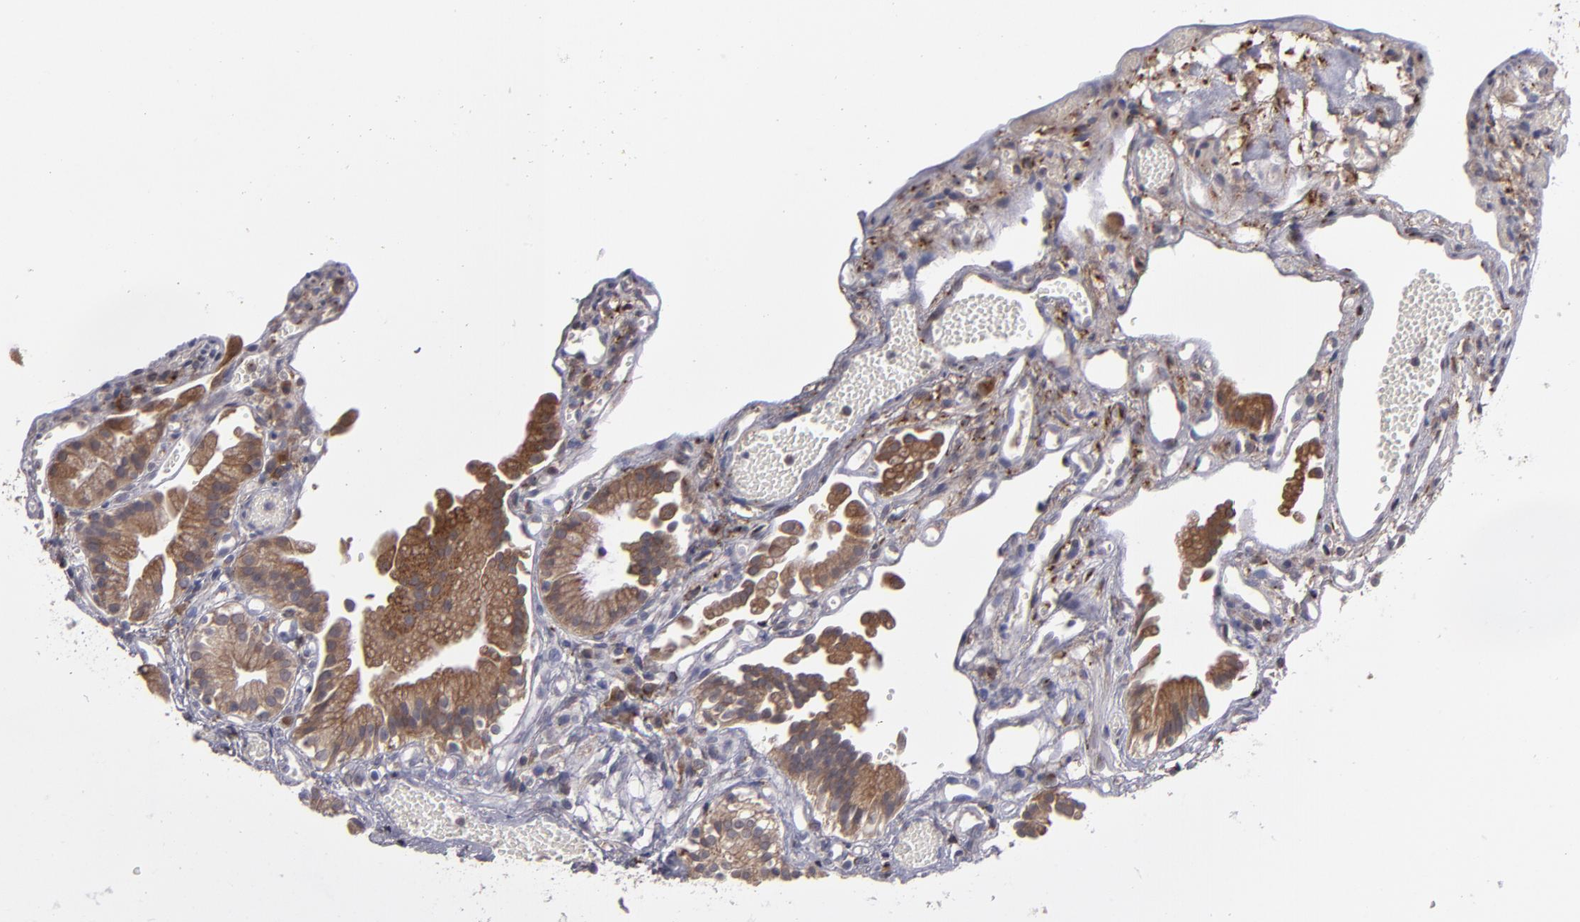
{"staining": {"intensity": "moderate", "quantity": ">75%", "location": "cytoplasmic/membranous"}, "tissue": "gallbladder", "cell_type": "Glandular cells", "image_type": "normal", "snomed": [{"axis": "morphology", "description": "Normal tissue, NOS"}, {"axis": "topography", "description": "Gallbladder"}], "caption": "IHC (DAB (3,3'-diaminobenzidine)) staining of normal gallbladder shows moderate cytoplasmic/membranous protein expression in about >75% of glandular cells. The protein is shown in brown color, while the nuclei are stained blue.", "gene": "IL12A", "patient": {"sex": "male", "age": 65}}